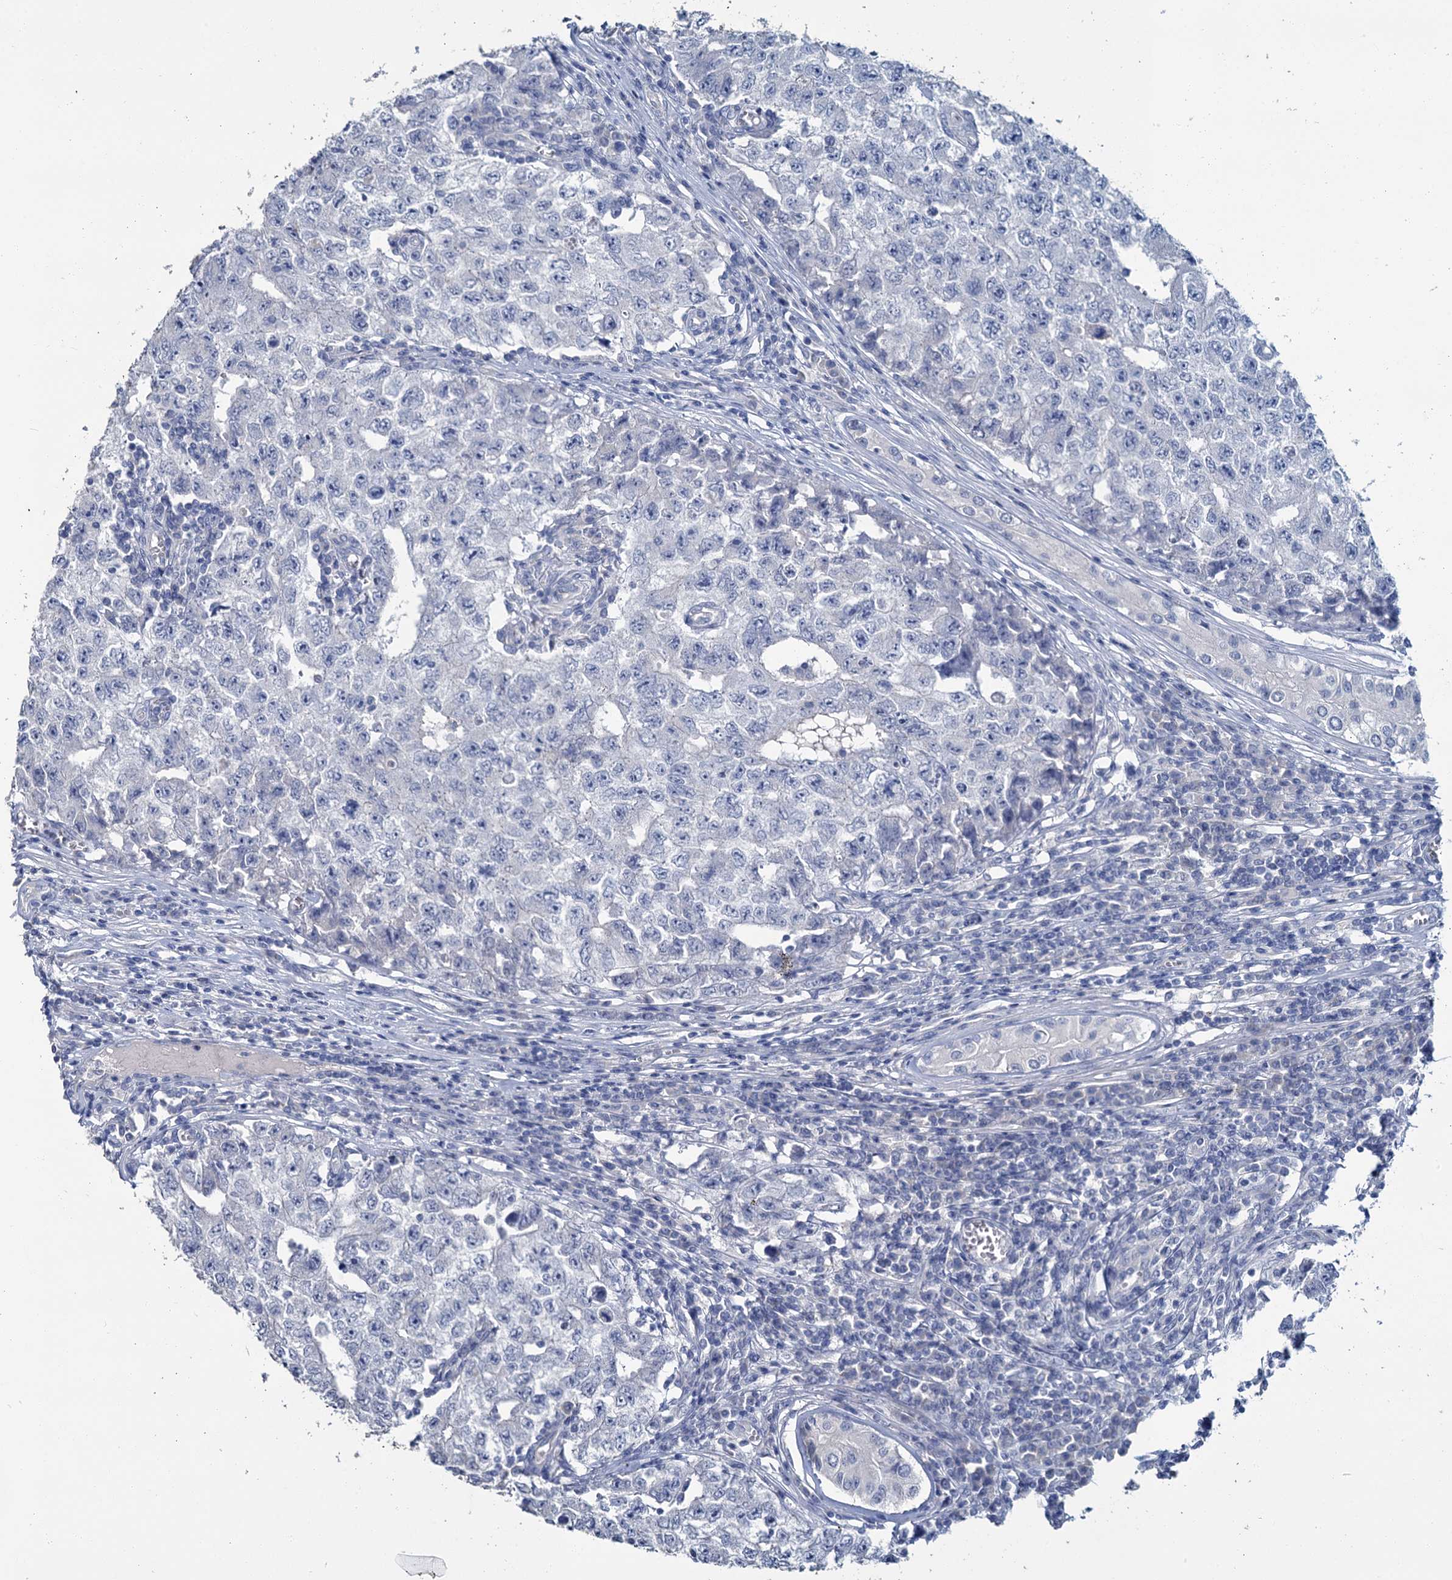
{"staining": {"intensity": "negative", "quantity": "none", "location": "none"}, "tissue": "testis cancer", "cell_type": "Tumor cells", "image_type": "cancer", "snomed": [{"axis": "morphology", "description": "Carcinoma, Embryonal, NOS"}, {"axis": "topography", "description": "Testis"}], "caption": "Immunohistochemical staining of human testis cancer (embryonal carcinoma) displays no significant positivity in tumor cells.", "gene": "SNCB", "patient": {"sex": "male", "age": 17}}